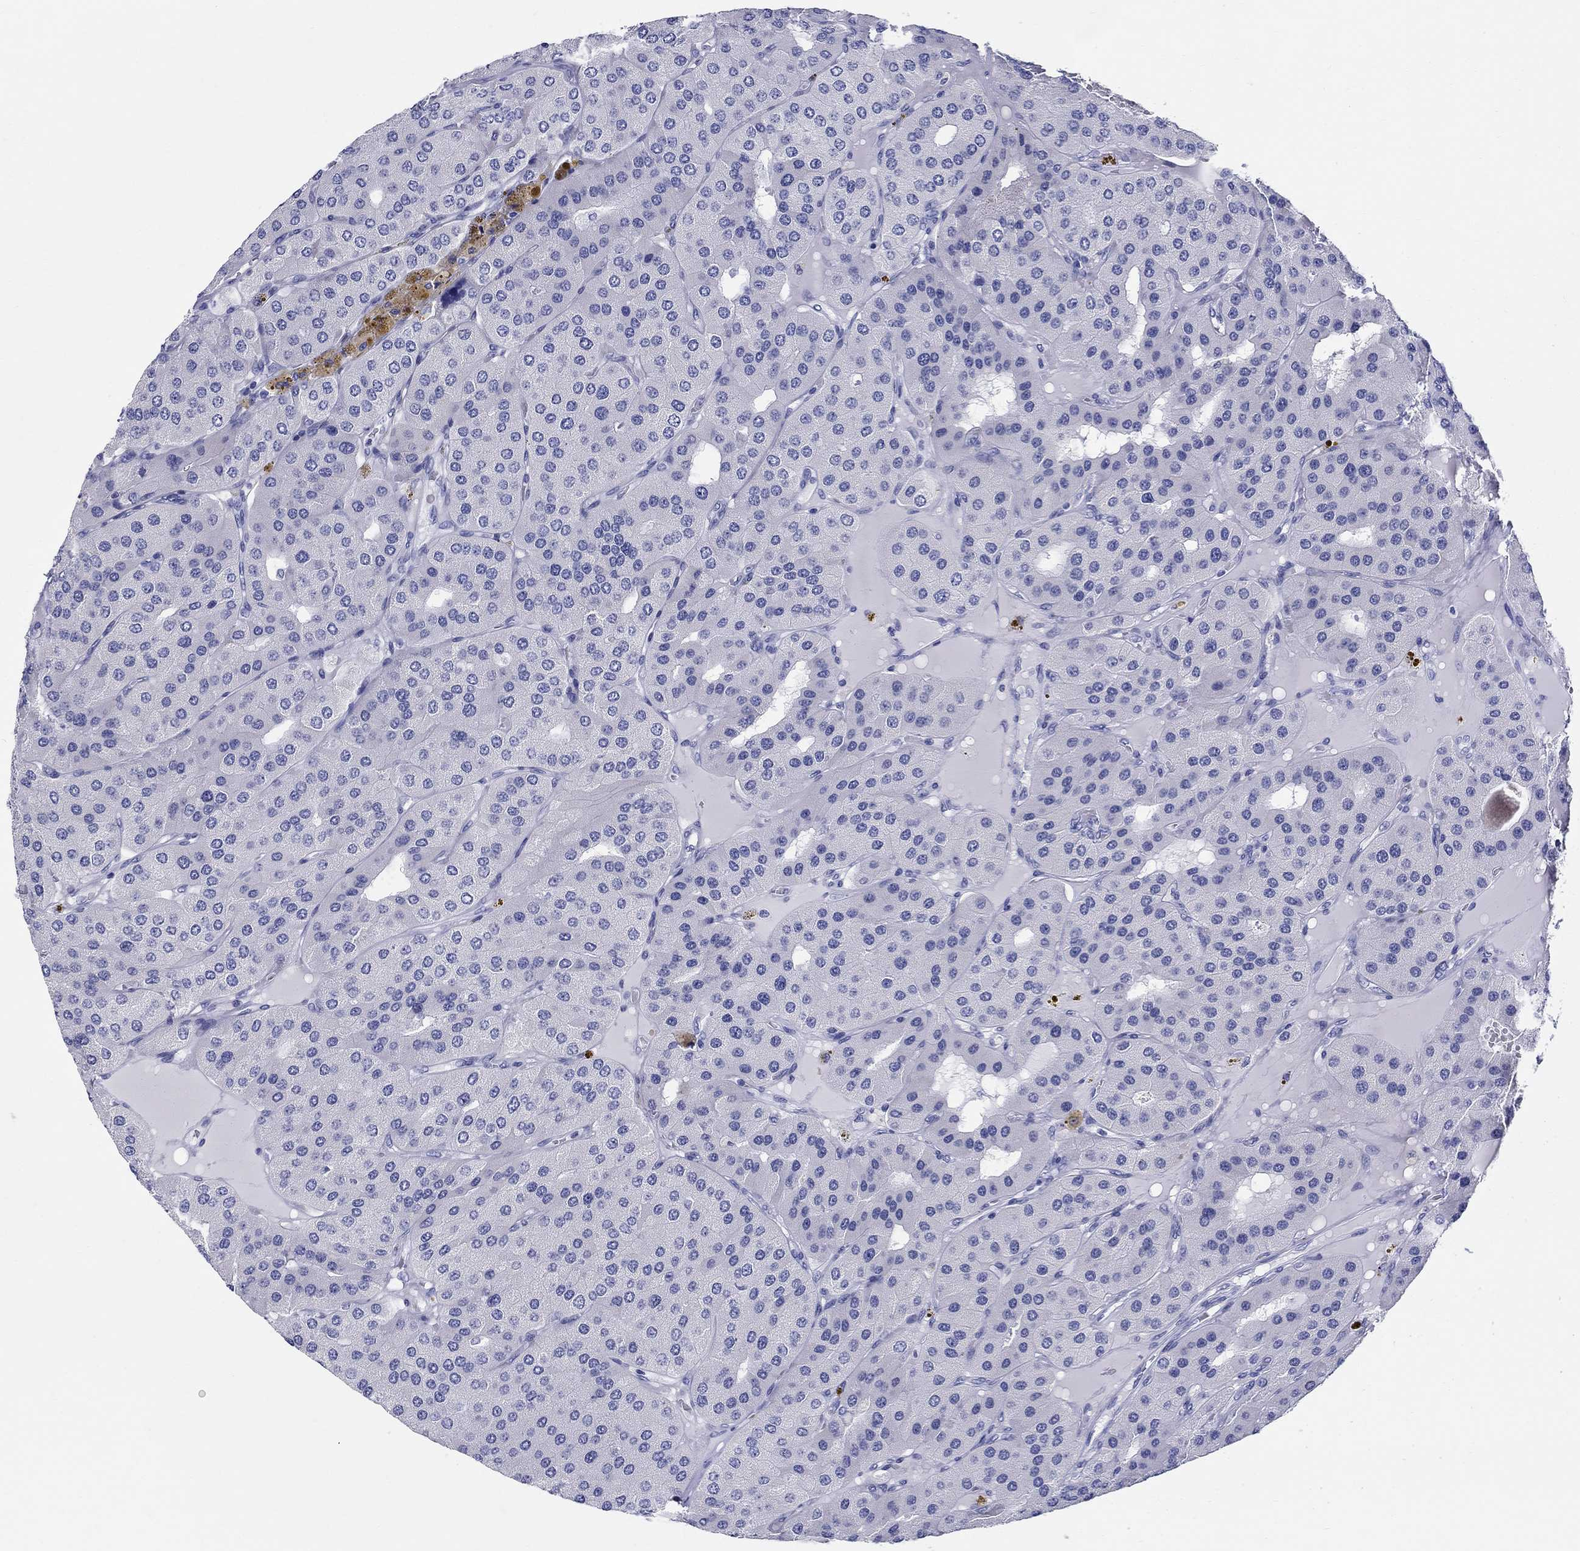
{"staining": {"intensity": "negative", "quantity": "none", "location": "none"}, "tissue": "parathyroid gland", "cell_type": "Glandular cells", "image_type": "normal", "snomed": [{"axis": "morphology", "description": "Normal tissue, NOS"}, {"axis": "morphology", "description": "Adenoma, NOS"}, {"axis": "topography", "description": "Parathyroid gland"}], "caption": "A histopathology image of parathyroid gland stained for a protein shows no brown staining in glandular cells.", "gene": "LAMP5", "patient": {"sex": "female", "age": 86}}